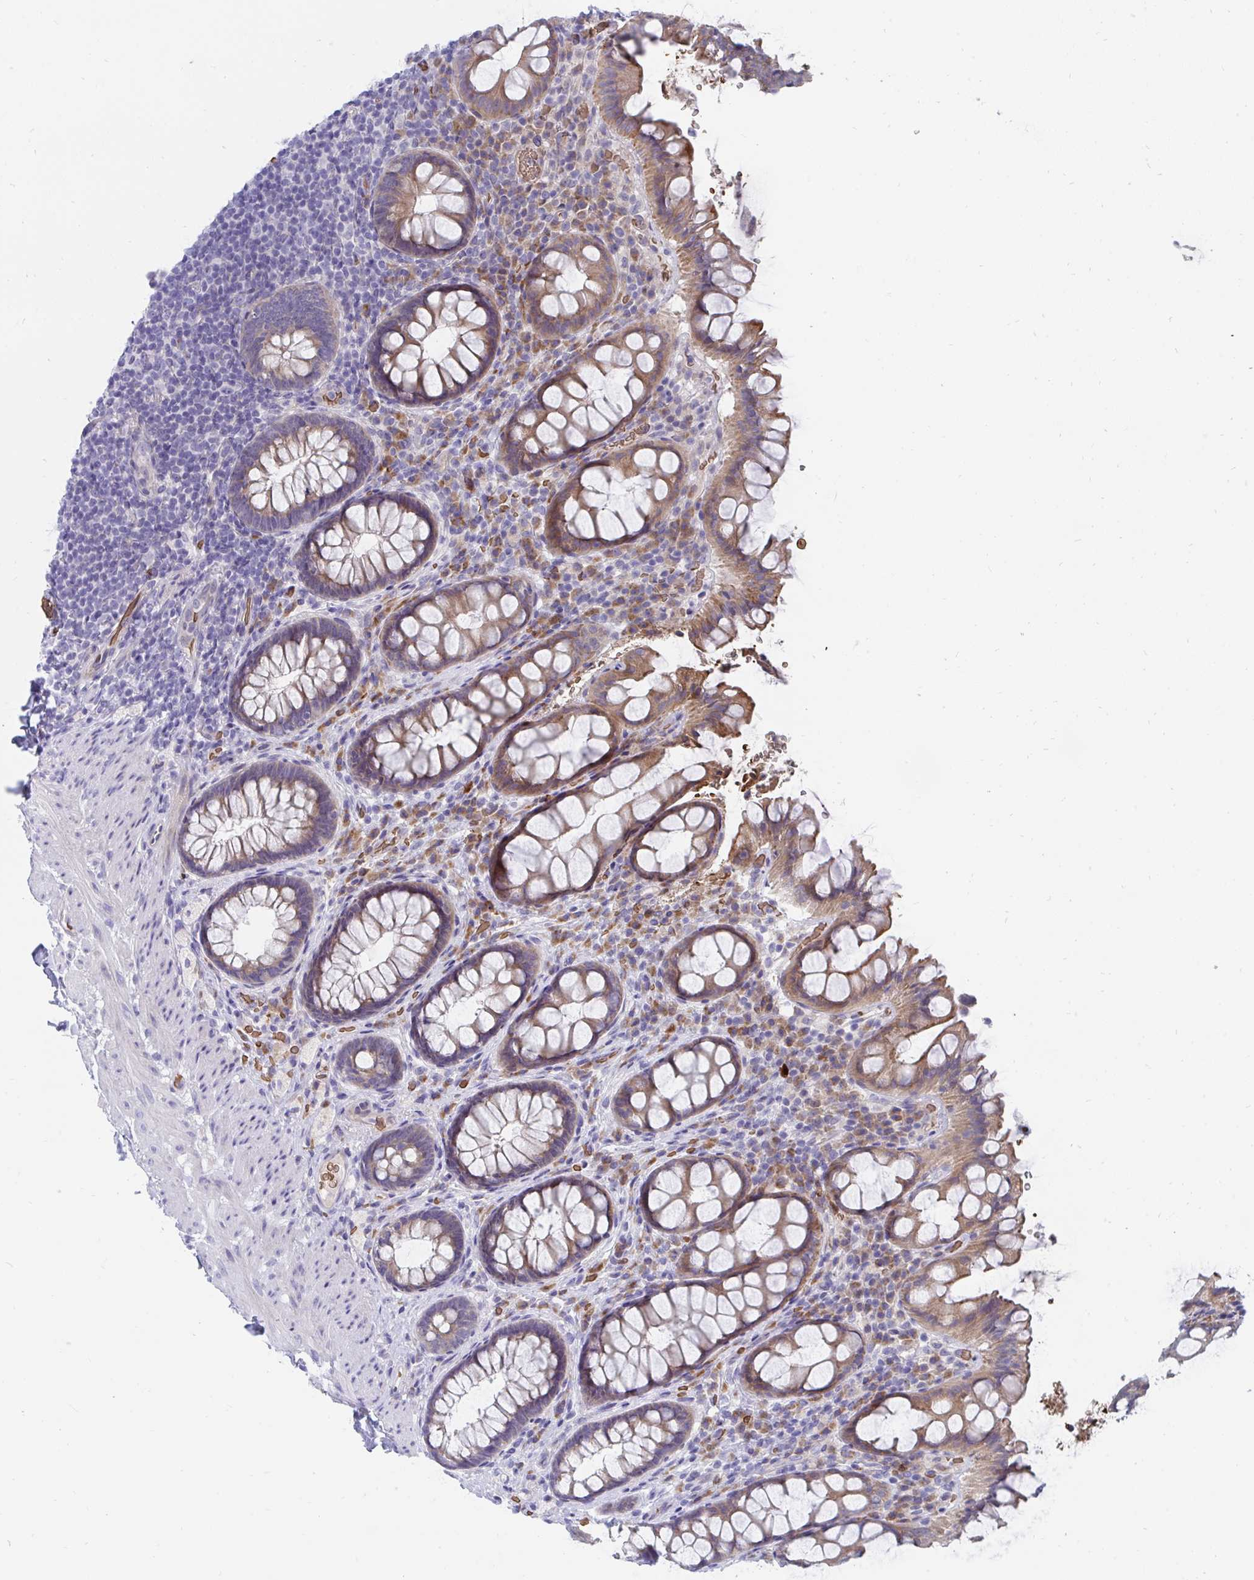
{"staining": {"intensity": "moderate", "quantity": "25%-75%", "location": "cytoplasmic/membranous"}, "tissue": "rectum", "cell_type": "Glandular cells", "image_type": "normal", "snomed": [{"axis": "morphology", "description": "Normal tissue, NOS"}, {"axis": "topography", "description": "Rectum"}, {"axis": "topography", "description": "Peripheral nerve tissue"}], "caption": "Immunohistochemistry photomicrograph of normal rectum: rectum stained using immunohistochemistry shows medium levels of moderate protein expression localized specifically in the cytoplasmic/membranous of glandular cells, appearing as a cytoplasmic/membranous brown color.", "gene": "MROH2B", "patient": {"sex": "female", "age": 69}}